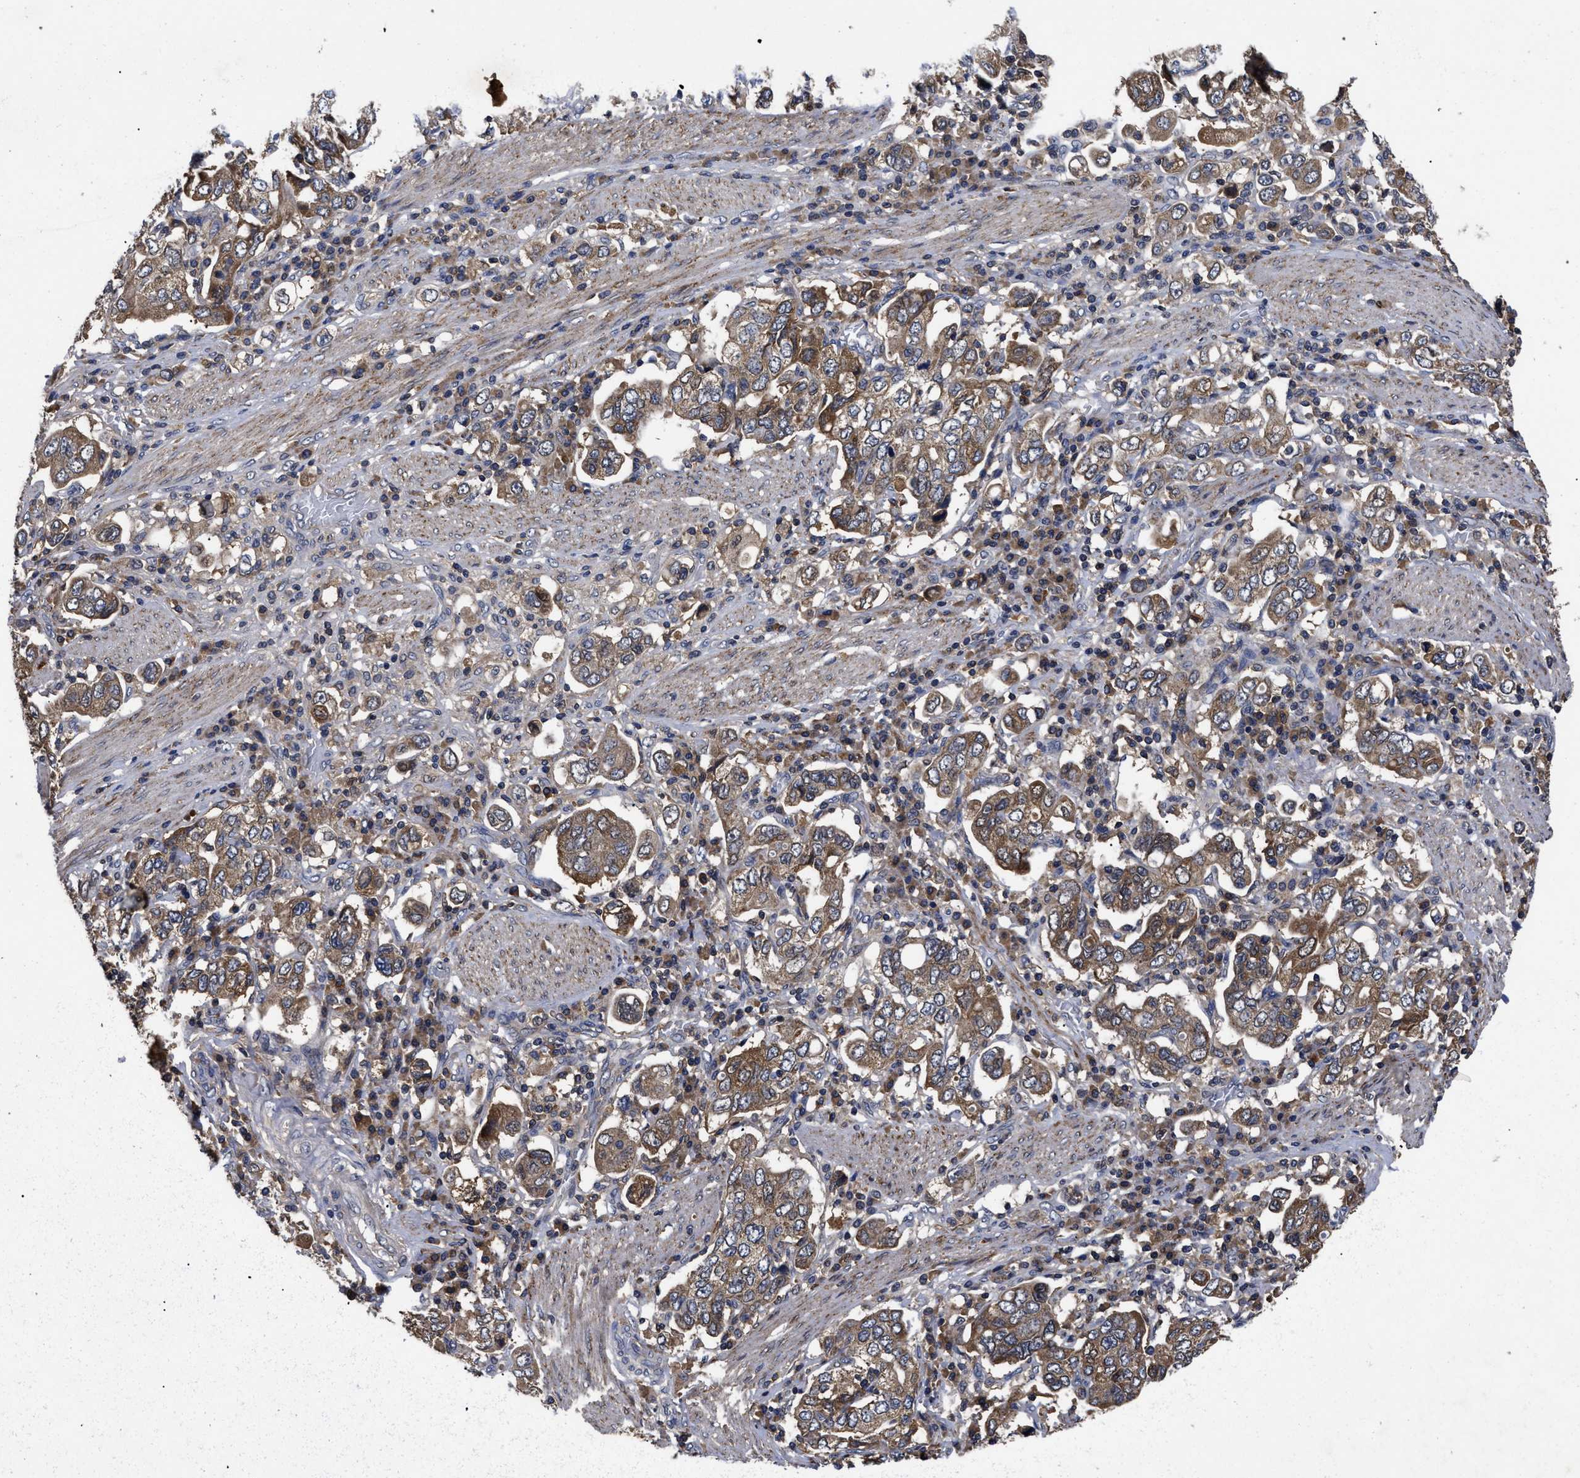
{"staining": {"intensity": "moderate", "quantity": ">75%", "location": "cytoplasmic/membranous"}, "tissue": "stomach cancer", "cell_type": "Tumor cells", "image_type": "cancer", "snomed": [{"axis": "morphology", "description": "Adenocarcinoma, NOS"}, {"axis": "topography", "description": "Stomach, upper"}], "caption": "Stomach cancer (adenocarcinoma) was stained to show a protein in brown. There is medium levels of moderate cytoplasmic/membranous positivity in approximately >75% of tumor cells.", "gene": "LRRC3", "patient": {"sex": "male", "age": 62}}